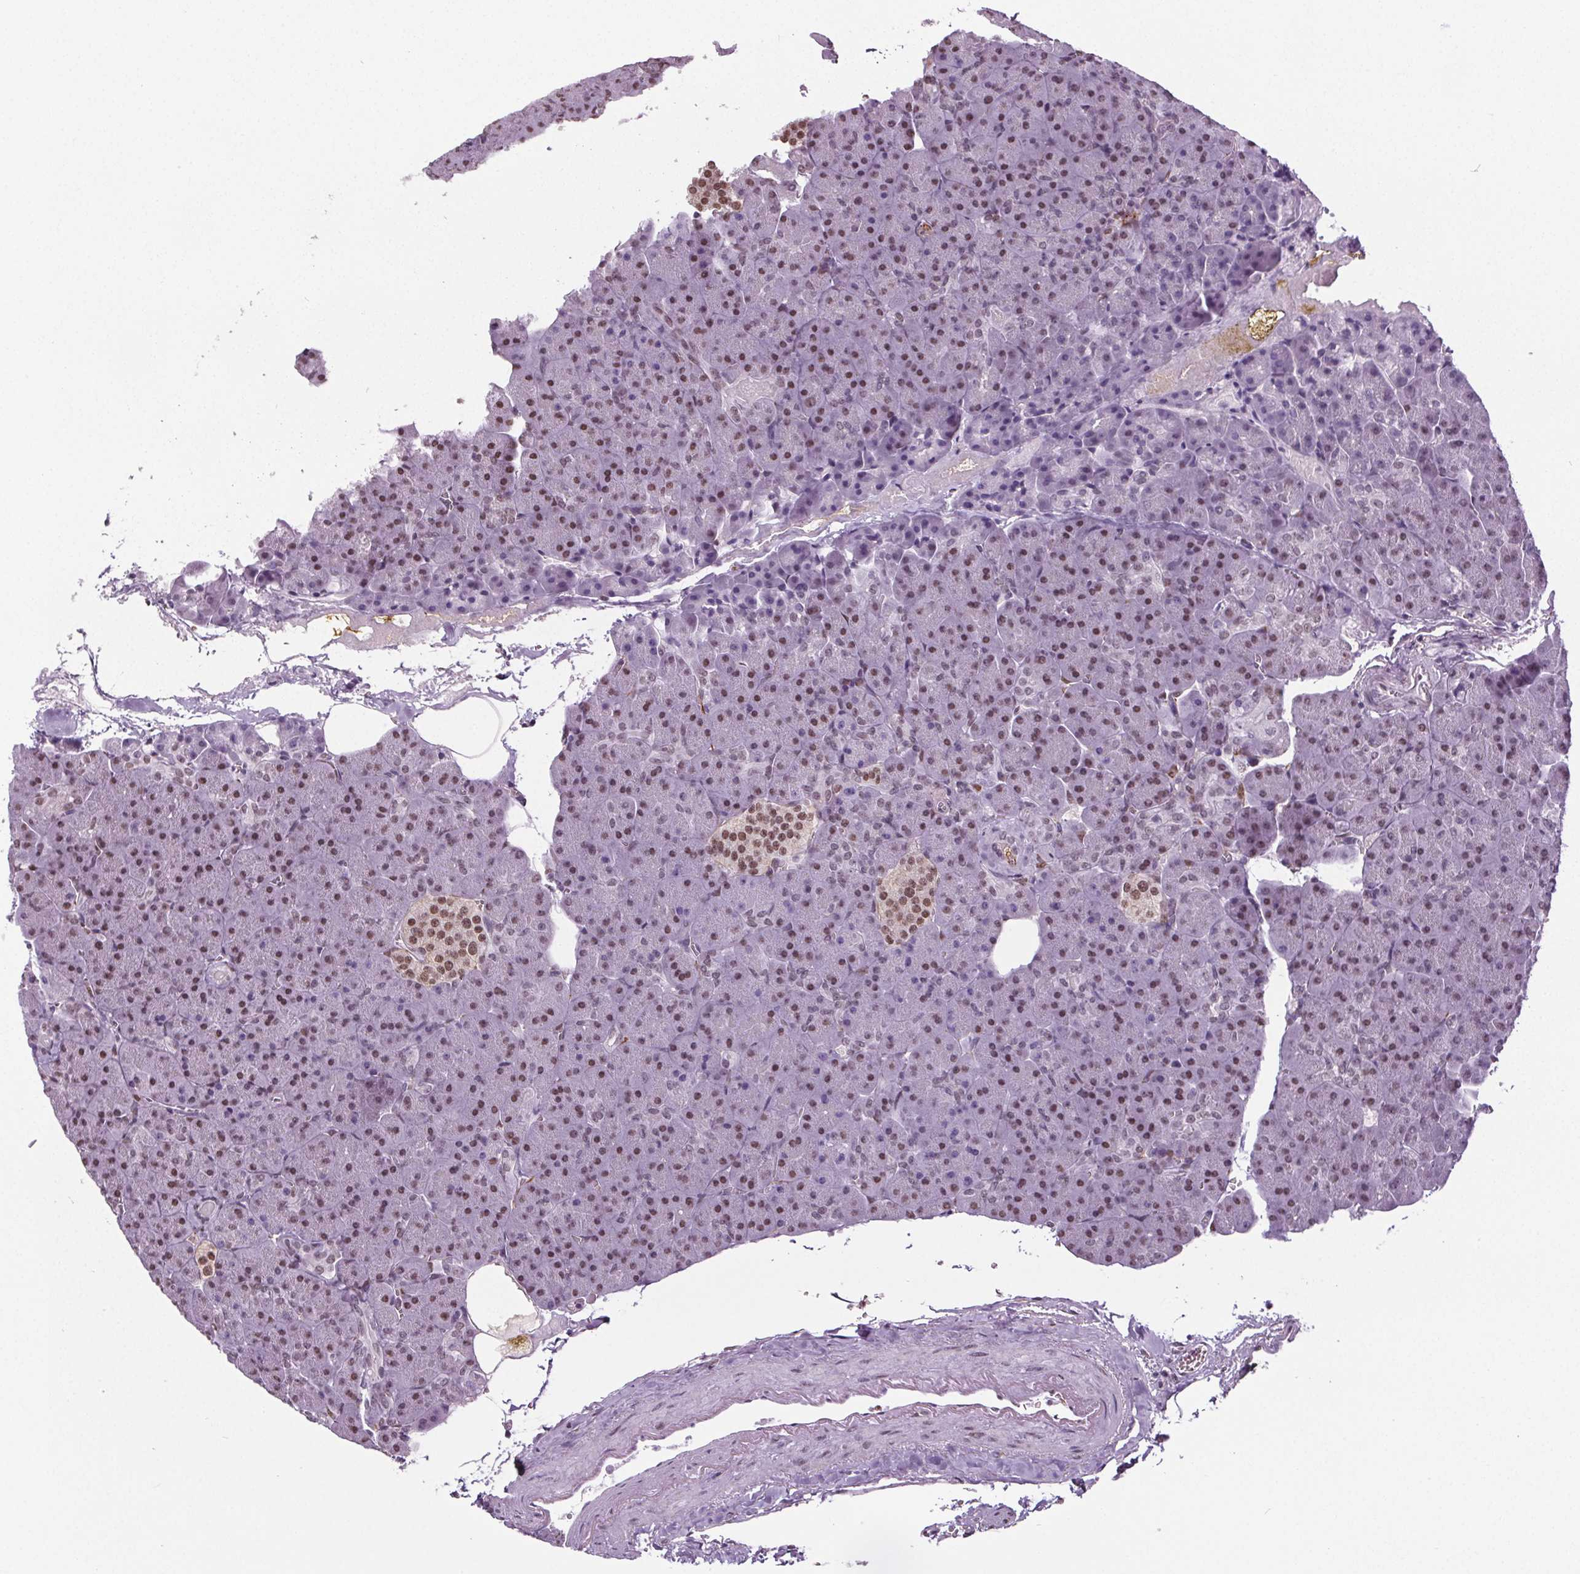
{"staining": {"intensity": "moderate", "quantity": "<25%", "location": "nuclear"}, "tissue": "pancreas", "cell_type": "Exocrine glandular cells", "image_type": "normal", "snomed": [{"axis": "morphology", "description": "Normal tissue, NOS"}, {"axis": "topography", "description": "Pancreas"}], "caption": "Immunohistochemistry (DAB (3,3'-diaminobenzidine)) staining of benign pancreas shows moderate nuclear protein staining in about <25% of exocrine glandular cells.", "gene": "GP6", "patient": {"sex": "female", "age": 74}}